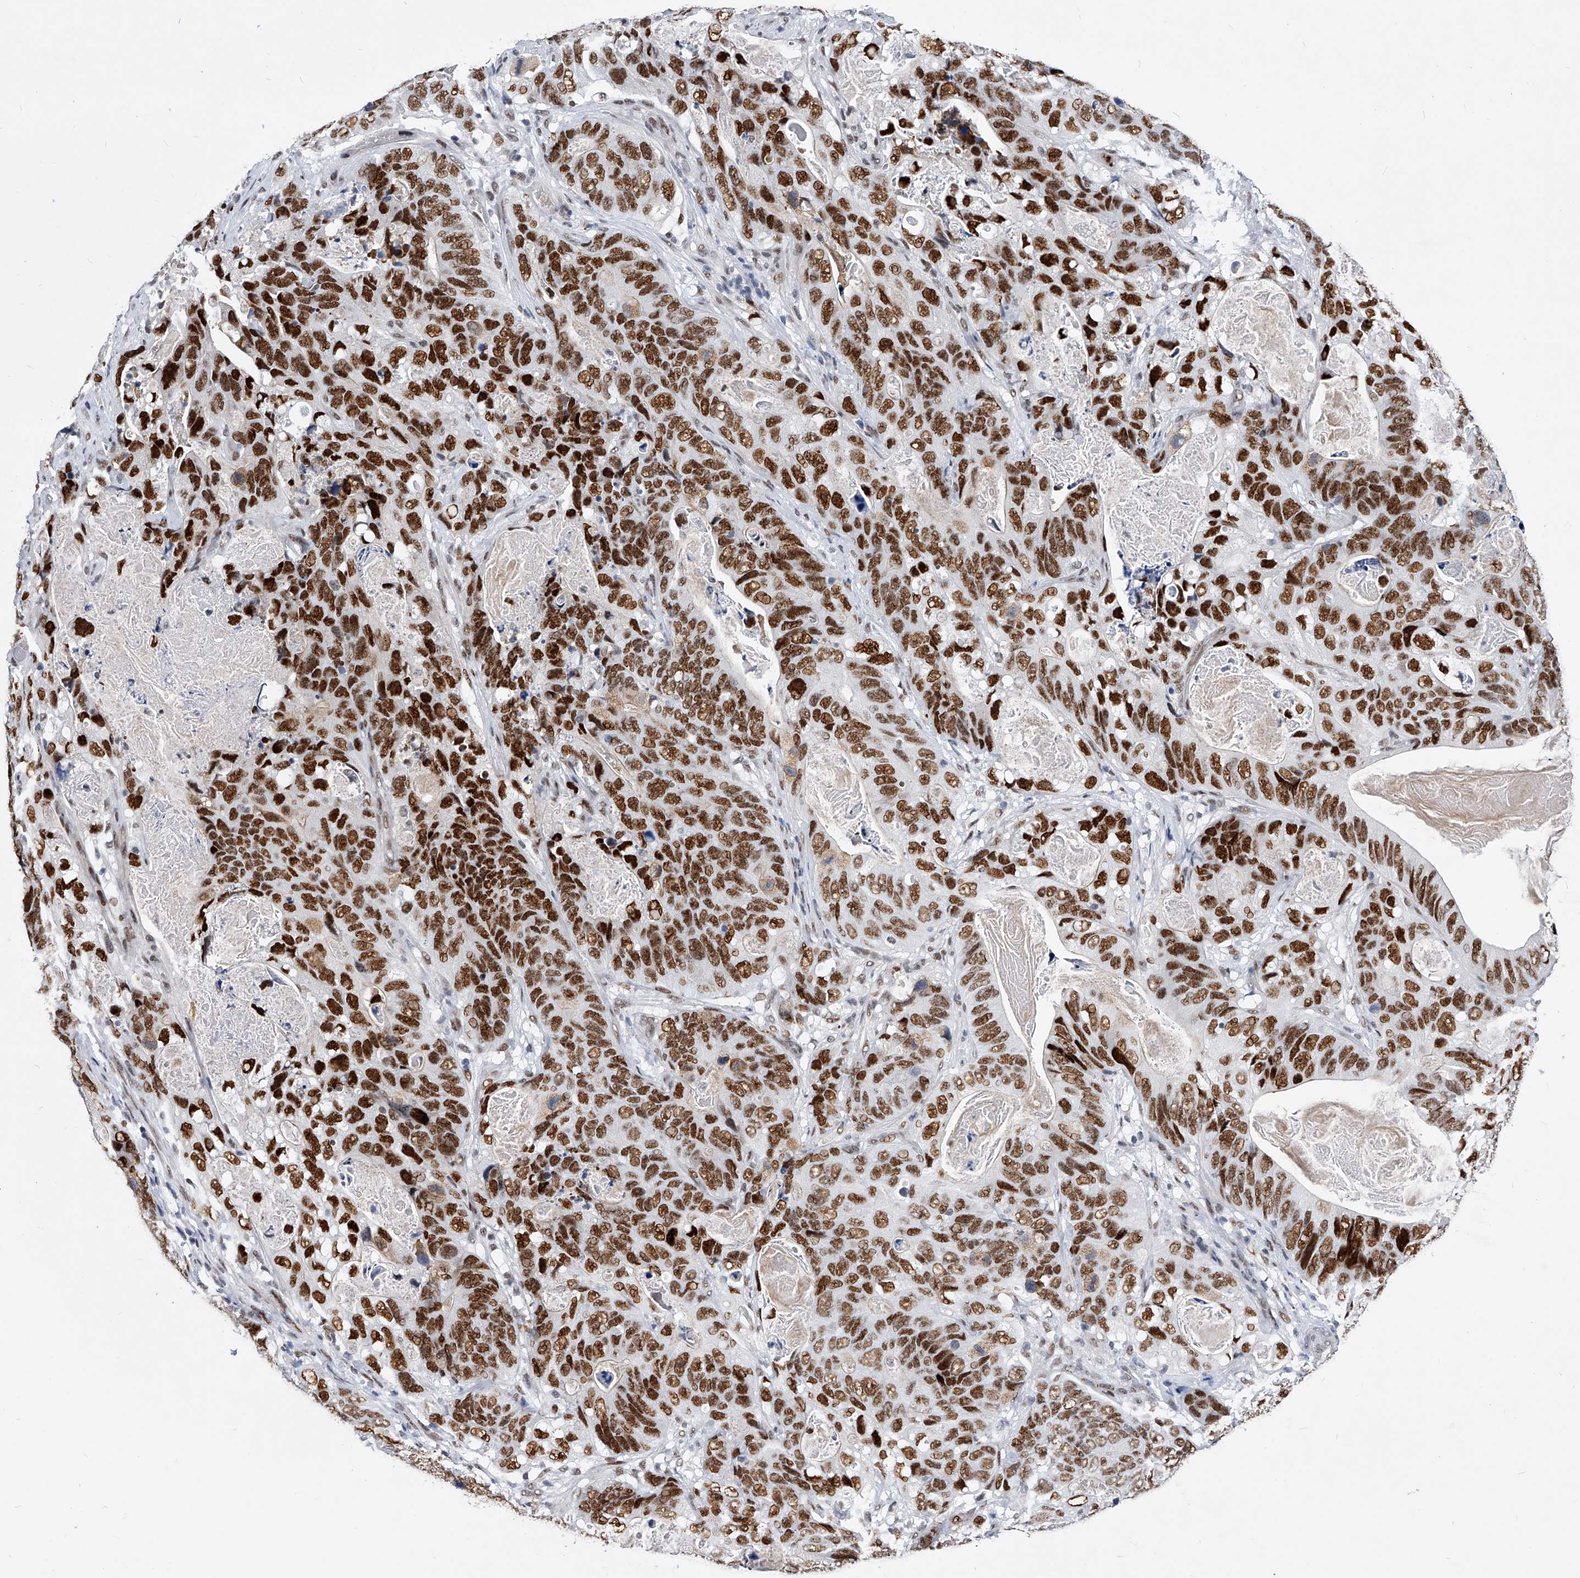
{"staining": {"intensity": "strong", "quantity": ">75%", "location": "nuclear"}, "tissue": "stomach cancer", "cell_type": "Tumor cells", "image_type": "cancer", "snomed": [{"axis": "morphology", "description": "Normal tissue, NOS"}, {"axis": "morphology", "description": "Adenocarcinoma, NOS"}, {"axis": "topography", "description": "Stomach"}], "caption": "IHC (DAB) staining of human stomach cancer reveals strong nuclear protein positivity in about >75% of tumor cells. (brown staining indicates protein expression, while blue staining denotes nuclei).", "gene": "TESK2", "patient": {"sex": "female", "age": 89}}